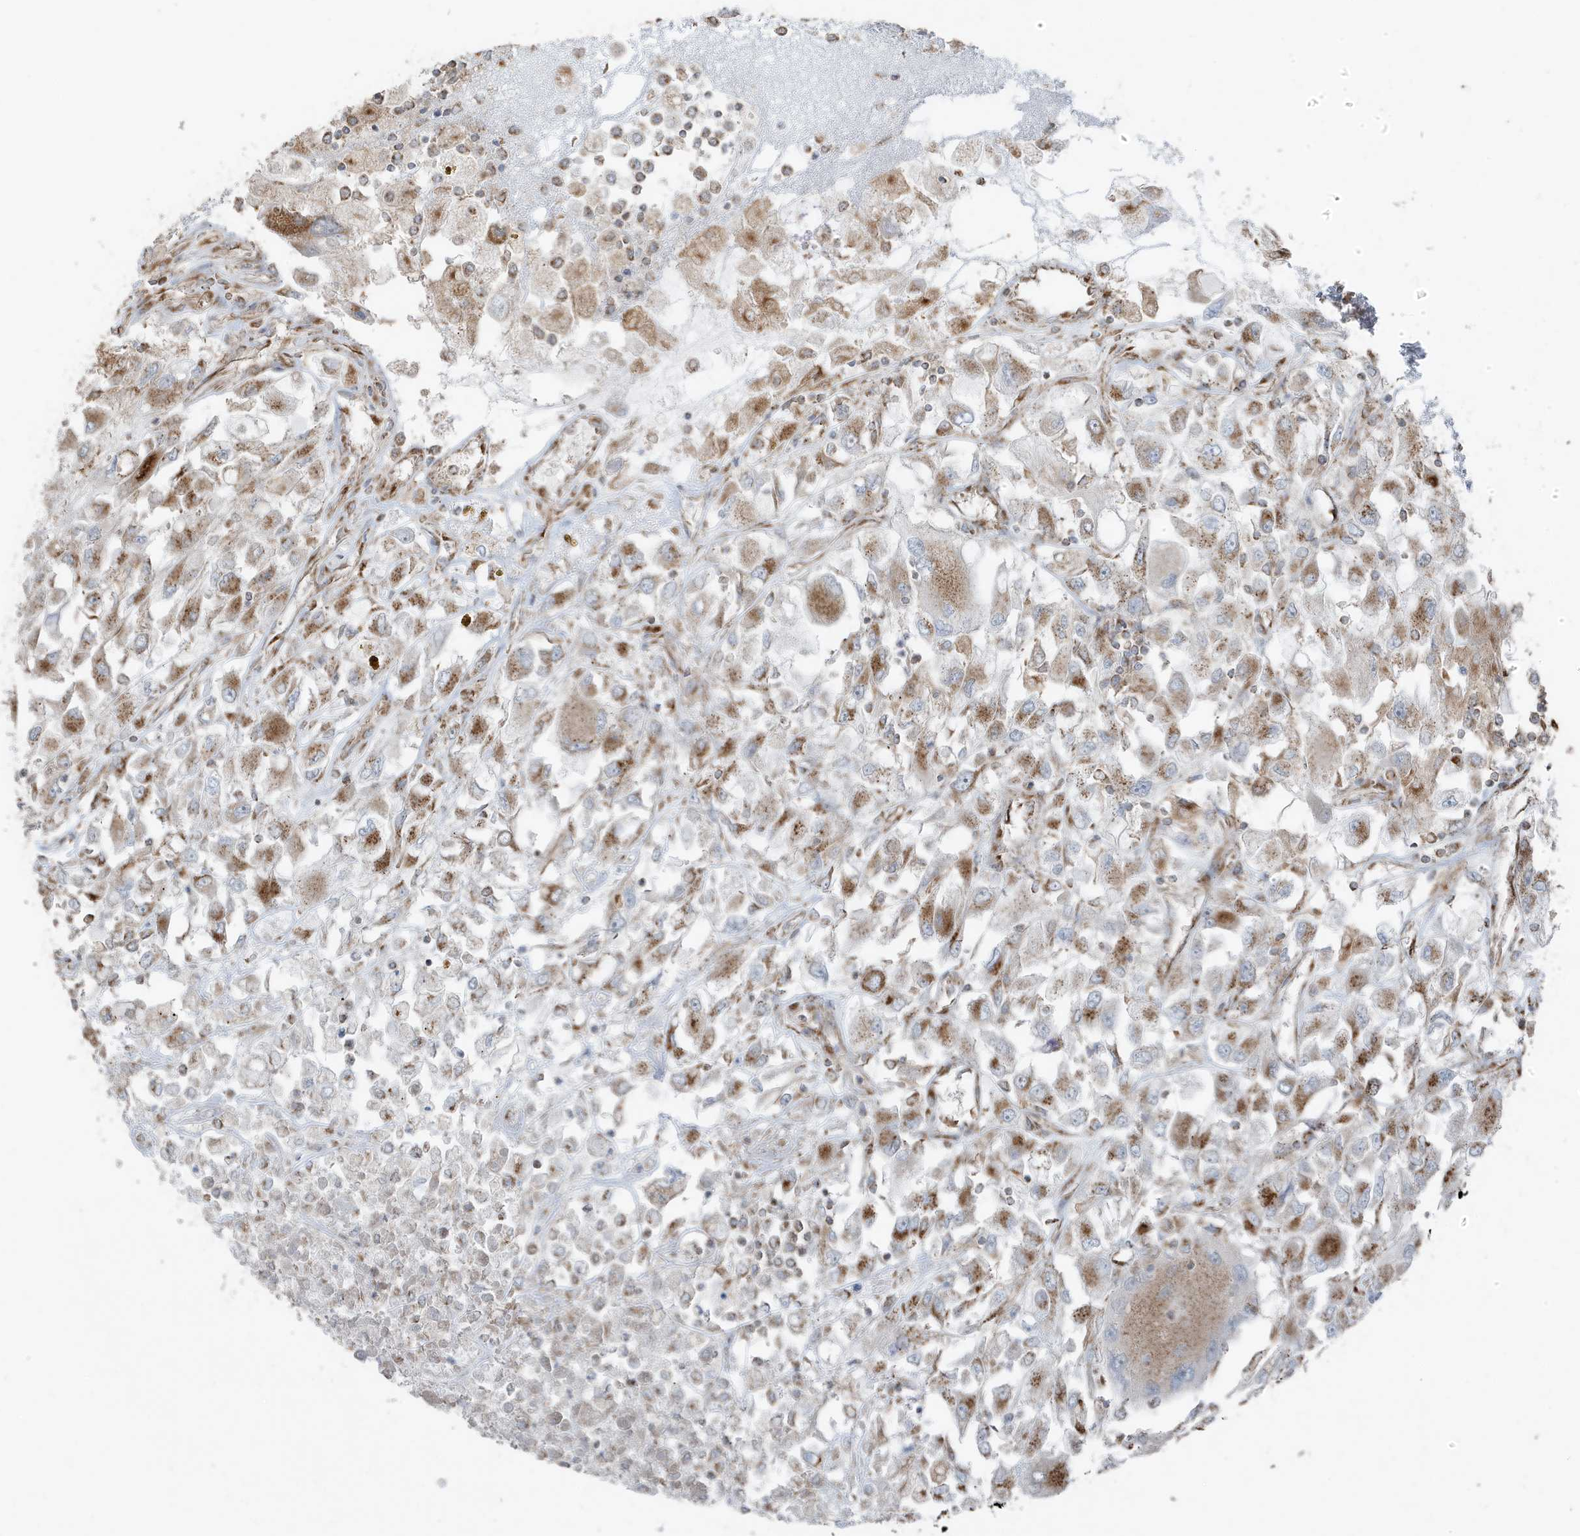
{"staining": {"intensity": "moderate", "quantity": "25%-75%", "location": "cytoplasmic/membranous"}, "tissue": "renal cancer", "cell_type": "Tumor cells", "image_type": "cancer", "snomed": [{"axis": "morphology", "description": "Adenocarcinoma, NOS"}, {"axis": "topography", "description": "Kidney"}], "caption": "IHC photomicrograph of neoplastic tissue: human adenocarcinoma (renal) stained using immunohistochemistry (IHC) displays medium levels of moderate protein expression localized specifically in the cytoplasmic/membranous of tumor cells, appearing as a cytoplasmic/membranous brown color.", "gene": "GOLGA4", "patient": {"sex": "female", "age": 52}}